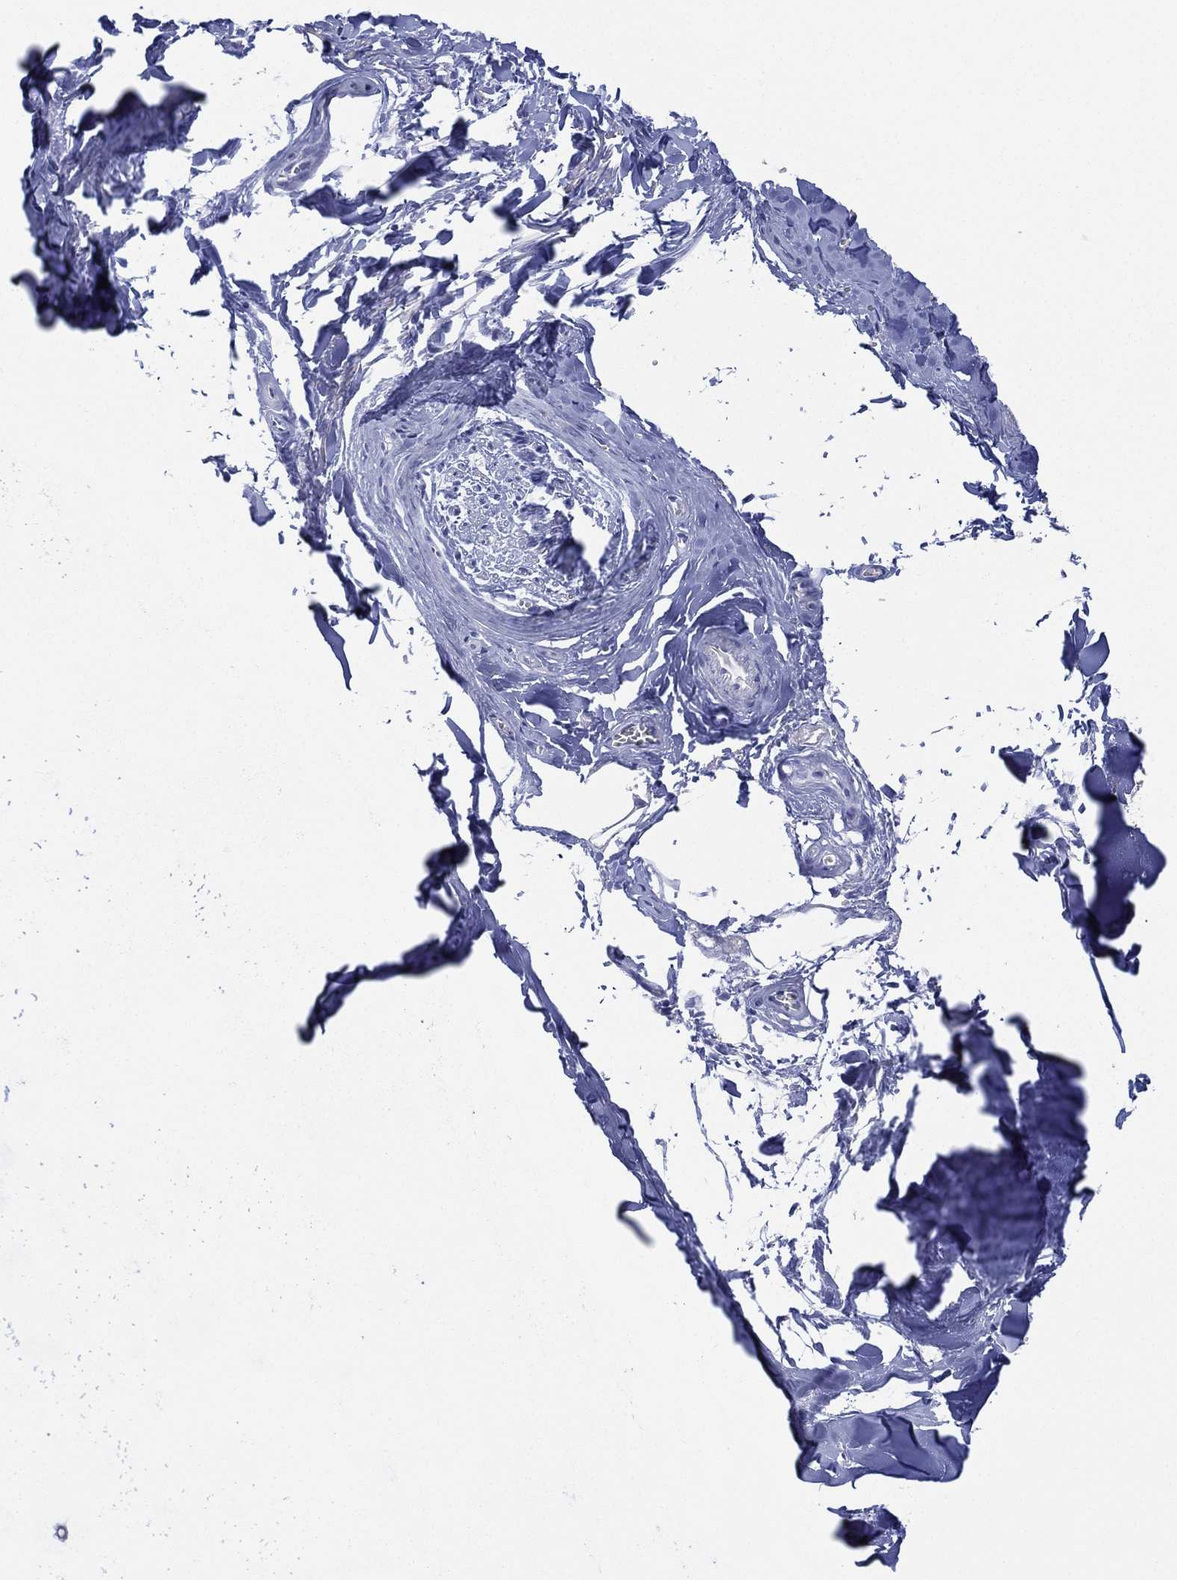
{"staining": {"intensity": "negative", "quantity": "none", "location": "none"}, "tissue": "soft tissue", "cell_type": "Fibroblasts", "image_type": "normal", "snomed": [{"axis": "morphology", "description": "Normal tissue, NOS"}, {"axis": "morphology", "description": "Squamous cell carcinoma, NOS"}, {"axis": "topography", "description": "Cartilage tissue"}, {"axis": "topography", "description": "Lung"}], "caption": "IHC image of normal soft tissue: human soft tissue stained with DAB (3,3'-diaminobenzidine) shows no significant protein positivity in fibroblasts.", "gene": "FMO1", "patient": {"sex": "male", "age": 66}}